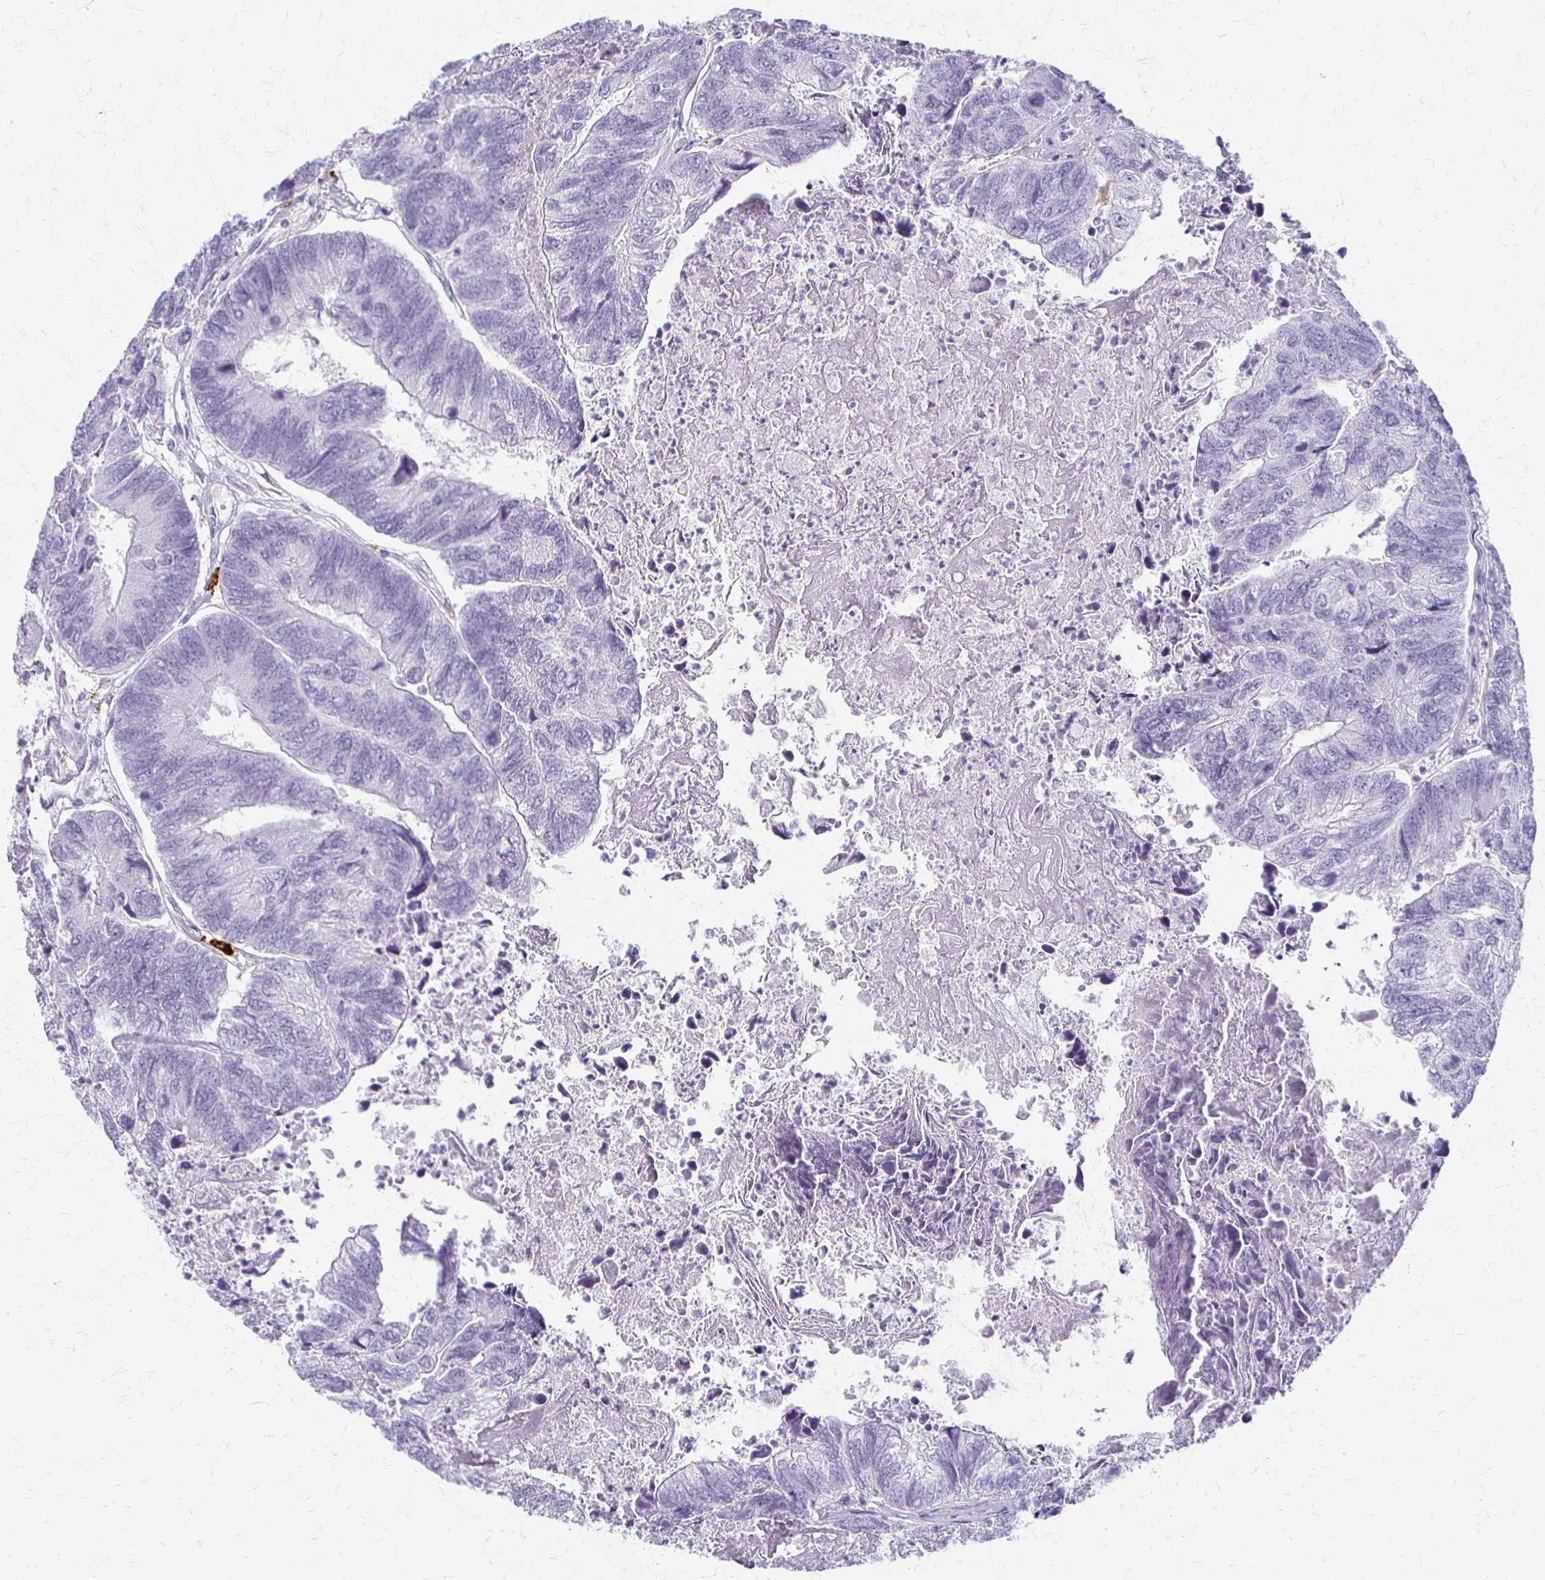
{"staining": {"intensity": "negative", "quantity": "none", "location": "none"}, "tissue": "colorectal cancer", "cell_type": "Tumor cells", "image_type": "cancer", "snomed": [{"axis": "morphology", "description": "Adenocarcinoma, NOS"}, {"axis": "topography", "description": "Colon"}], "caption": "Micrograph shows no protein expression in tumor cells of colorectal cancer tissue.", "gene": "ACP5", "patient": {"sex": "female", "age": 67}}